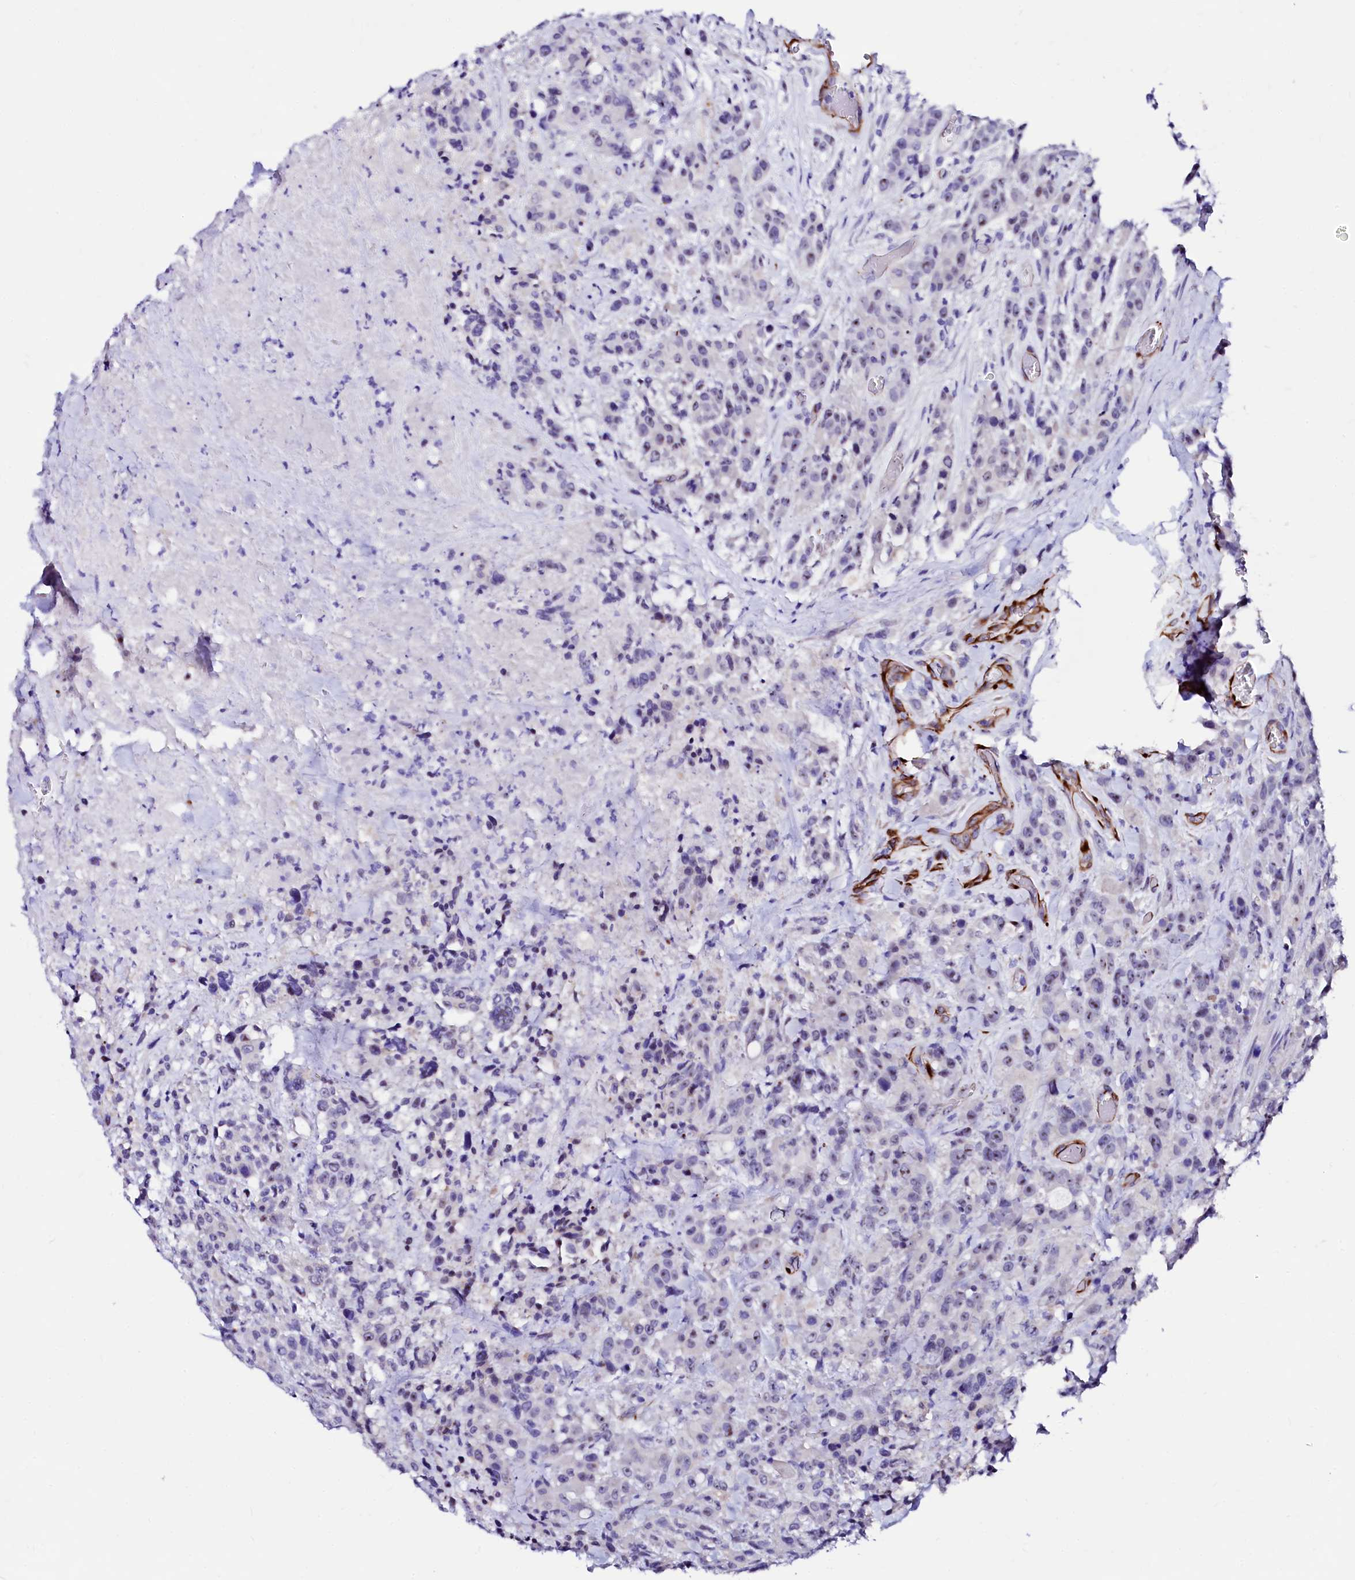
{"staining": {"intensity": "negative", "quantity": "none", "location": "none"}, "tissue": "colorectal cancer", "cell_type": "Tumor cells", "image_type": "cancer", "snomed": [{"axis": "morphology", "description": "Adenocarcinoma, NOS"}, {"axis": "topography", "description": "Colon"}], "caption": "A high-resolution micrograph shows IHC staining of colorectal adenocarcinoma, which demonstrates no significant expression in tumor cells.", "gene": "SFR1", "patient": {"sex": "male", "age": 62}}